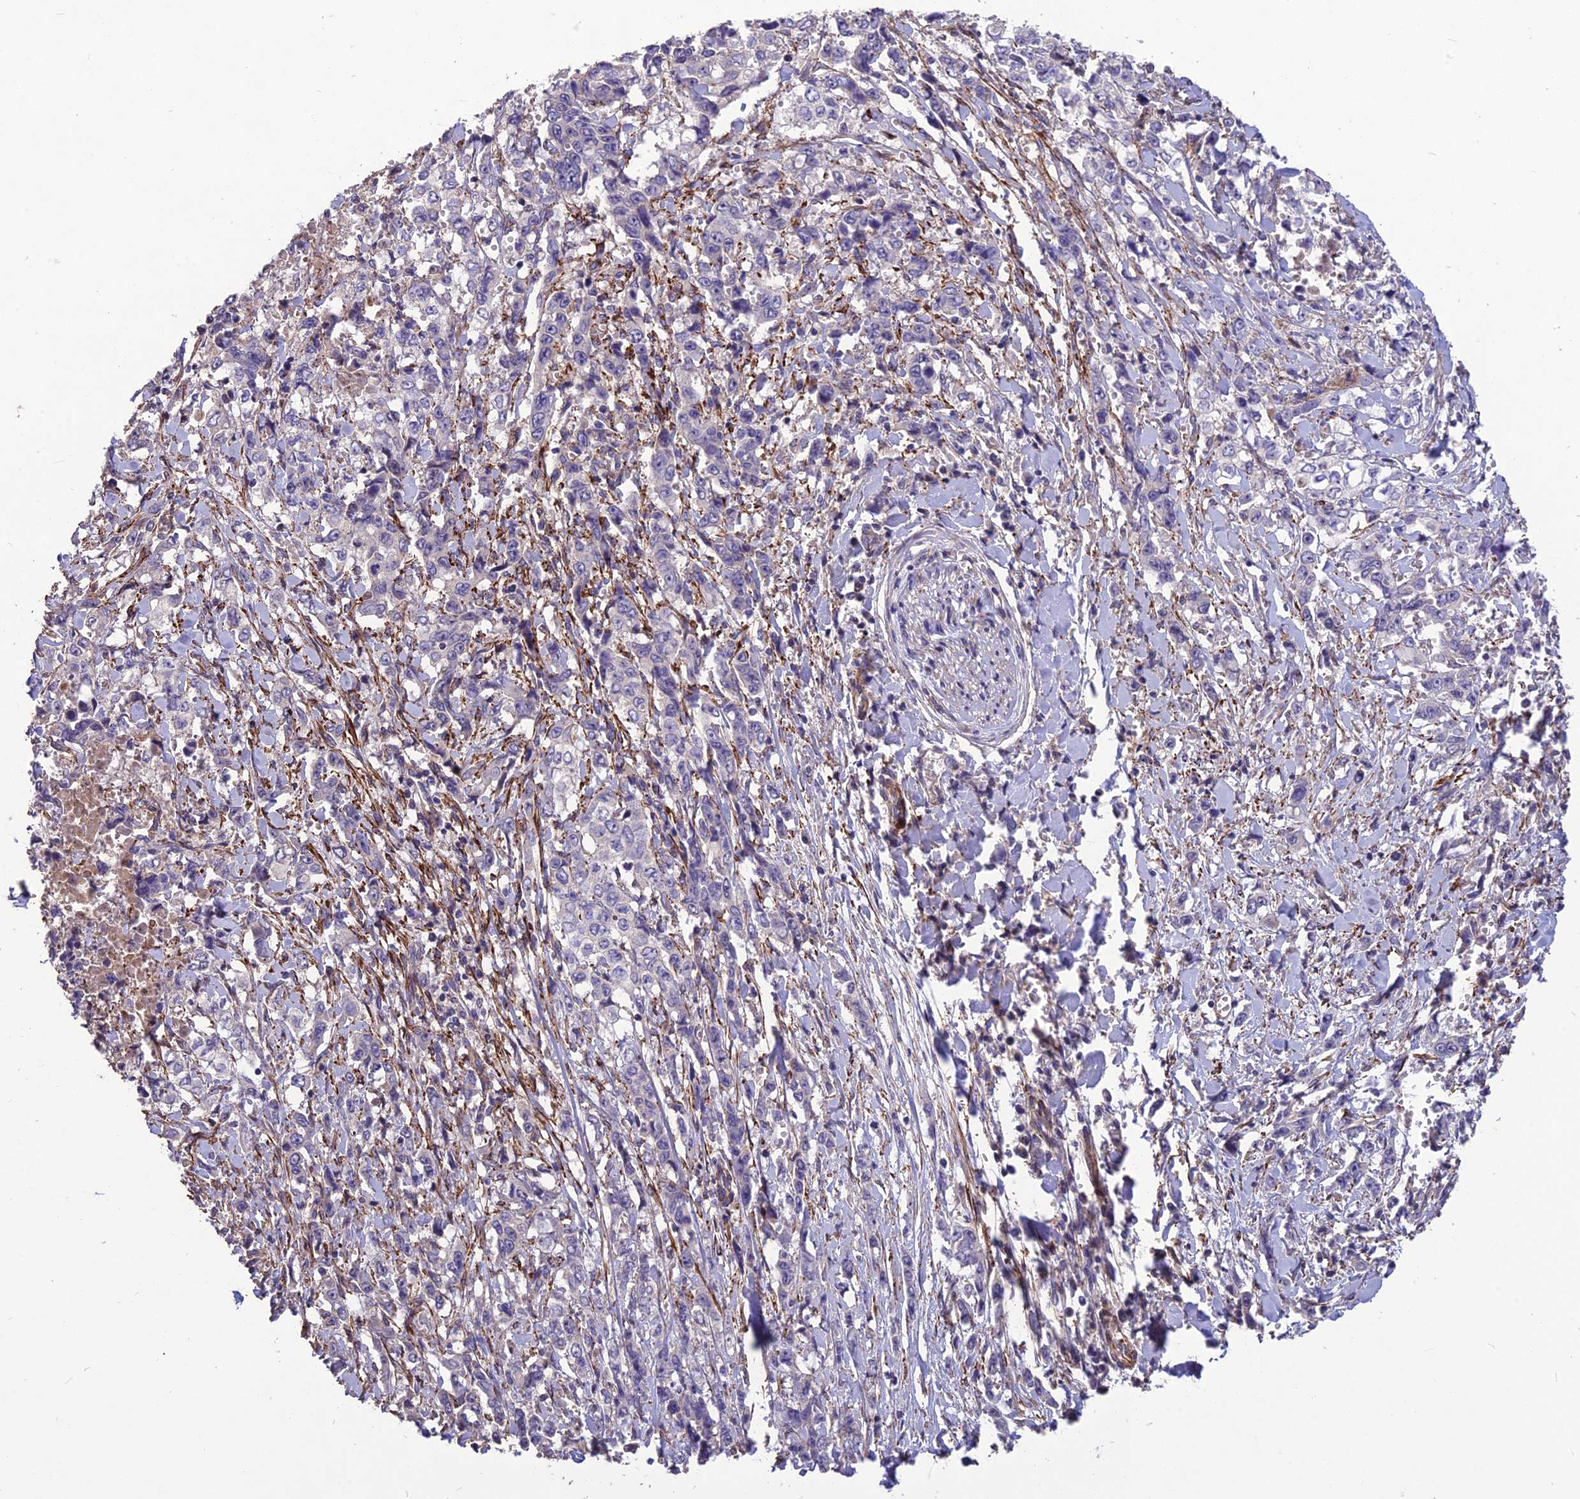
{"staining": {"intensity": "negative", "quantity": "none", "location": "none"}, "tissue": "stomach cancer", "cell_type": "Tumor cells", "image_type": "cancer", "snomed": [{"axis": "morphology", "description": "Adenocarcinoma, NOS"}, {"axis": "topography", "description": "Stomach, upper"}], "caption": "This is an immunohistochemistry photomicrograph of stomach cancer (adenocarcinoma). There is no positivity in tumor cells.", "gene": "CLUH", "patient": {"sex": "male", "age": 62}}